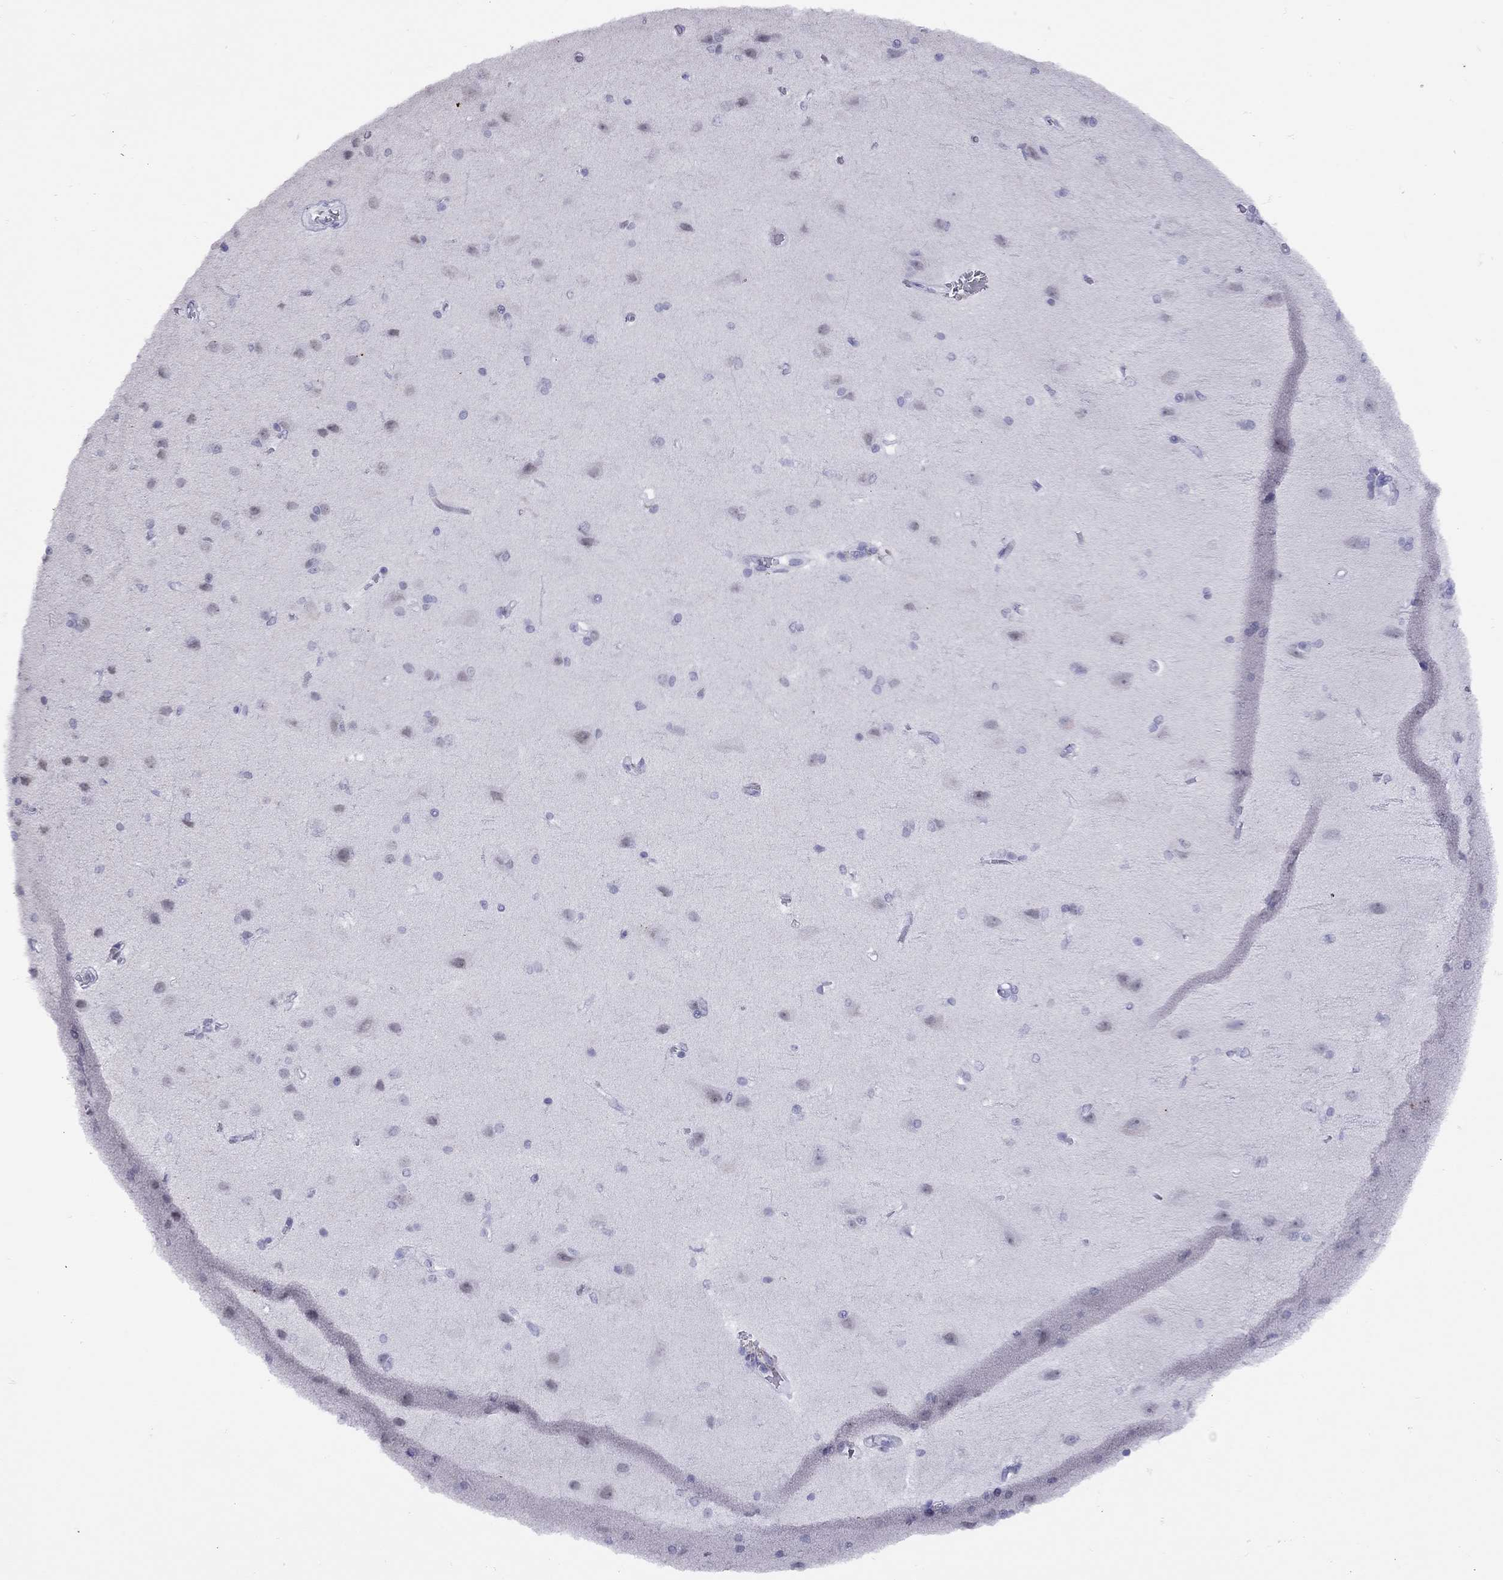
{"staining": {"intensity": "negative", "quantity": "none", "location": "none"}, "tissue": "cerebral cortex", "cell_type": "Endothelial cells", "image_type": "normal", "snomed": [{"axis": "morphology", "description": "Normal tissue, NOS"}, {"axis": "topography", "description": "Cerebral cortex"}], "caption": "IHC micrograph of normal human cerebral cortex stained for a protein (brown), which displays no staining in endothelial cells.", "gene": "LYAR", "patient": {"sex": "male", "age": 37}}